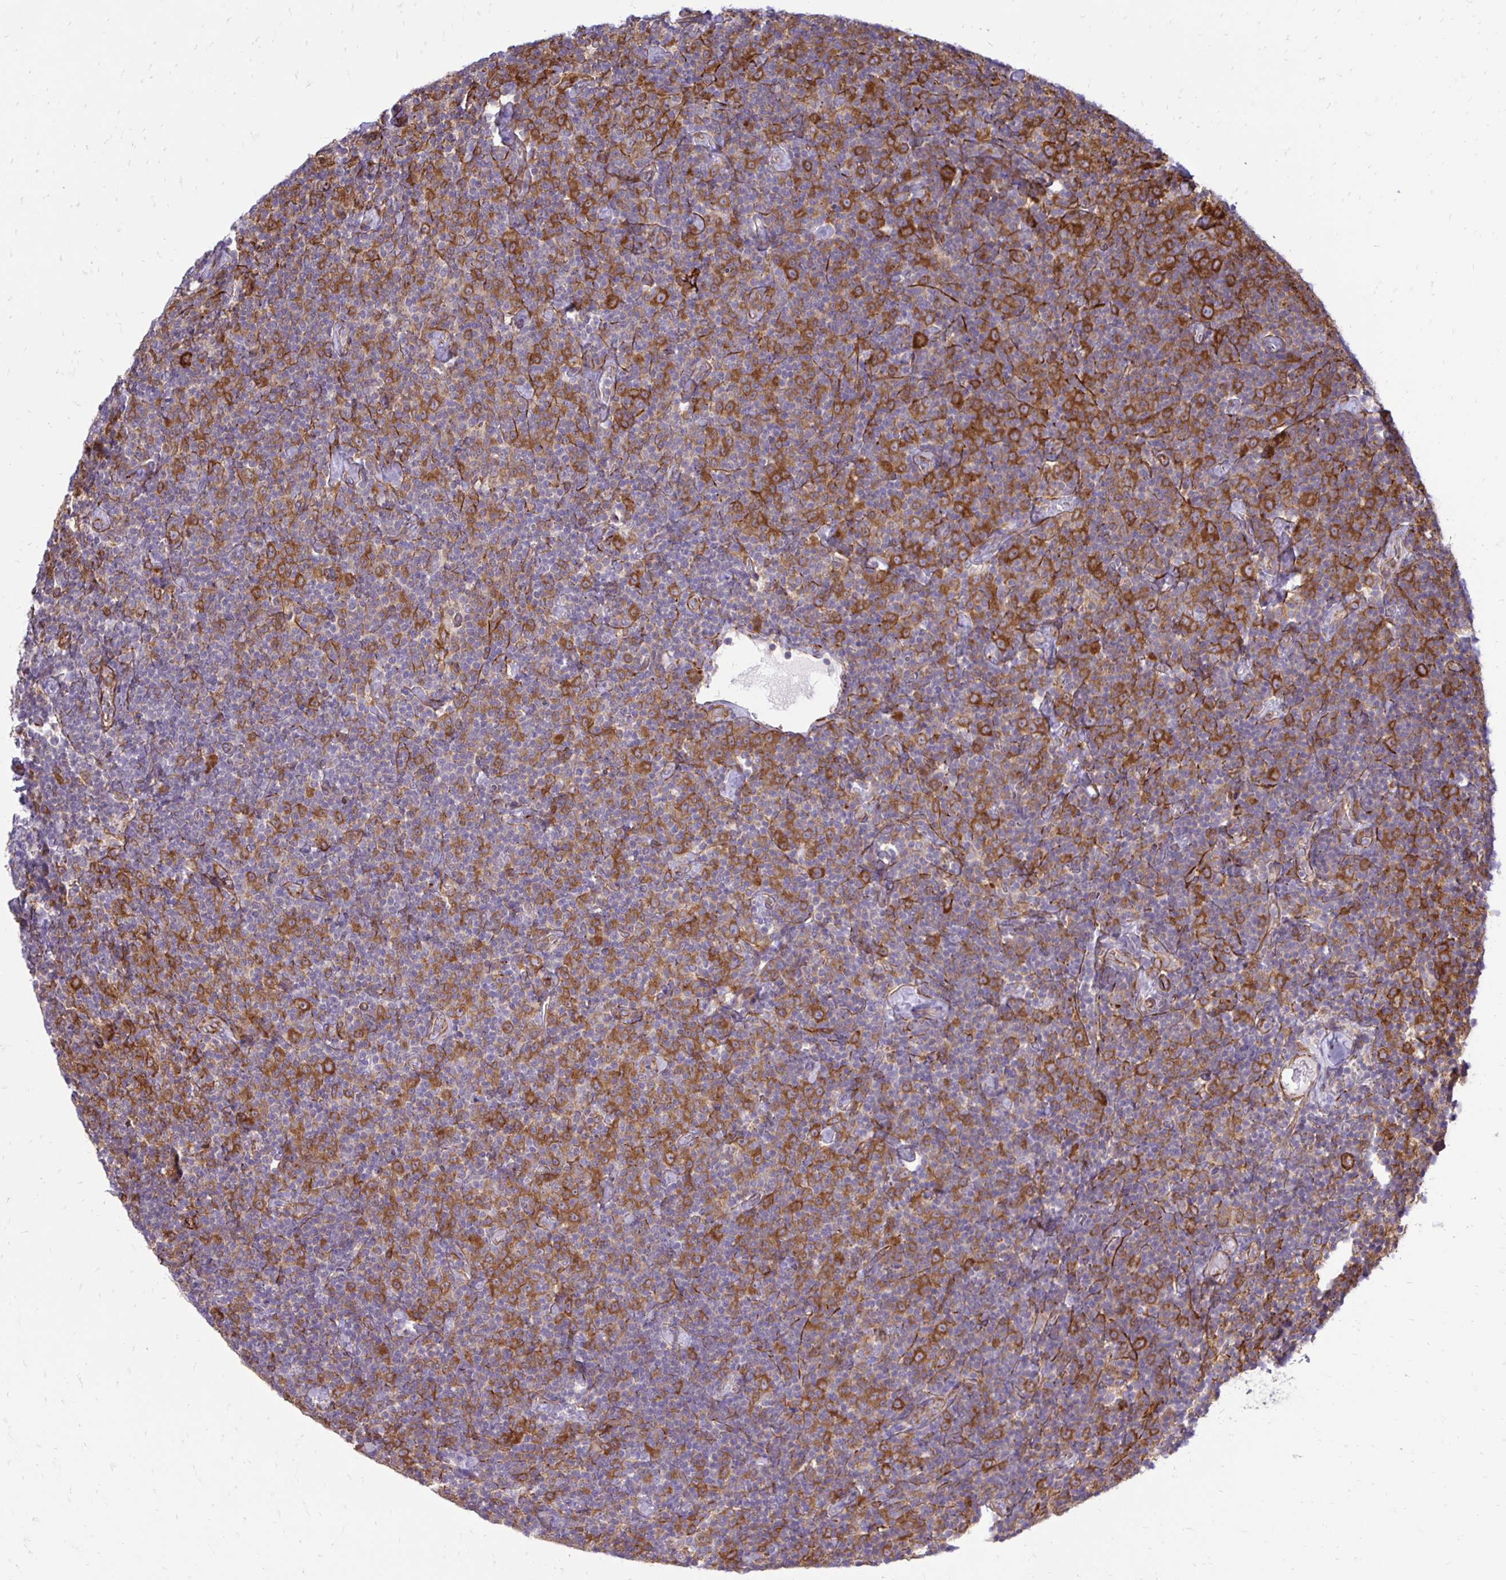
{"staining": {"intensity": "moderate", "quantity": "25%-75%", "location": "cytoplasmic/membranous"}, "tissue": "lymphoma", "cell_type": "Tumor cells", "image_type": "cancer", "snomed": [{"axis": "morphology", "description": "Malignant lymphoma, non-Hodgkin's type, Low grade"}, {"axis": "topography", "description": "Lymph node"}], "caption": "Protein expression analysis of human malignant lymphoma, non-Hodgkin's type (low-grade) reveals moderate cytoplasmic/membranous staining in about 25%-75% of tumor cells.", "gene": "CTPS1", "patient": {"sex": "male", "age": 81}}